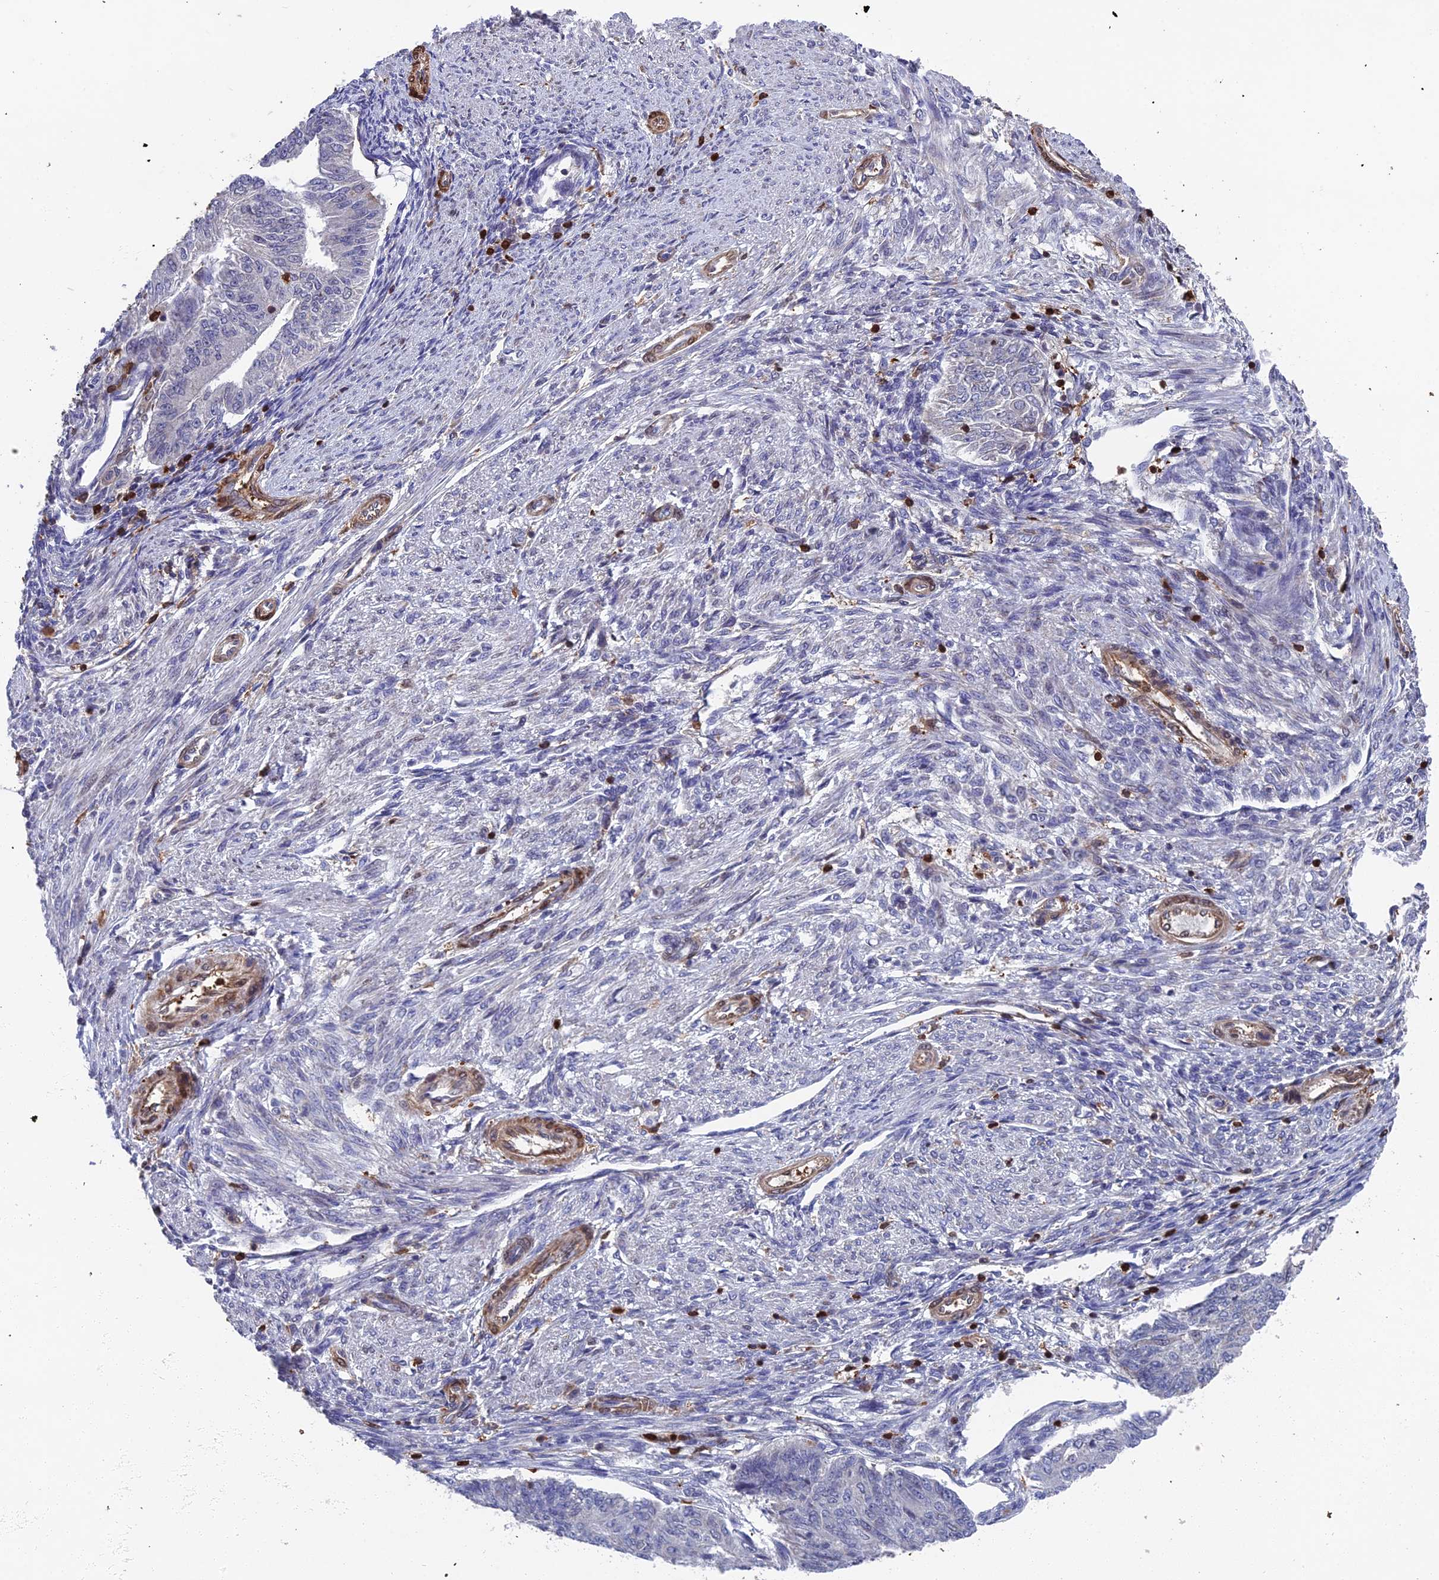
{"staining": {"intensity": "negative", "quantity": "none", "location": "none"}, "tissue": "endometrial cancer", "cell_type": "Tumor cells", "image_type": "cancer", "snomed": [{"axis": "morphology", "description": "Adenocarcinoma, NOS"}, {"axis": "topography", "description": "Endometrium"}], "caption": "DAB (3,3'-diaminobenzidine) immunohistochemical staining of endometrial adenocarcinoma shows no significant expression in tumor cells. Brightfield microscopy of IHC stained with DAB (brown) and hematoxylin (blue), captured at high magnification.", "gene": "GALK2", "patient": {"sex": "female", "age": 32}}